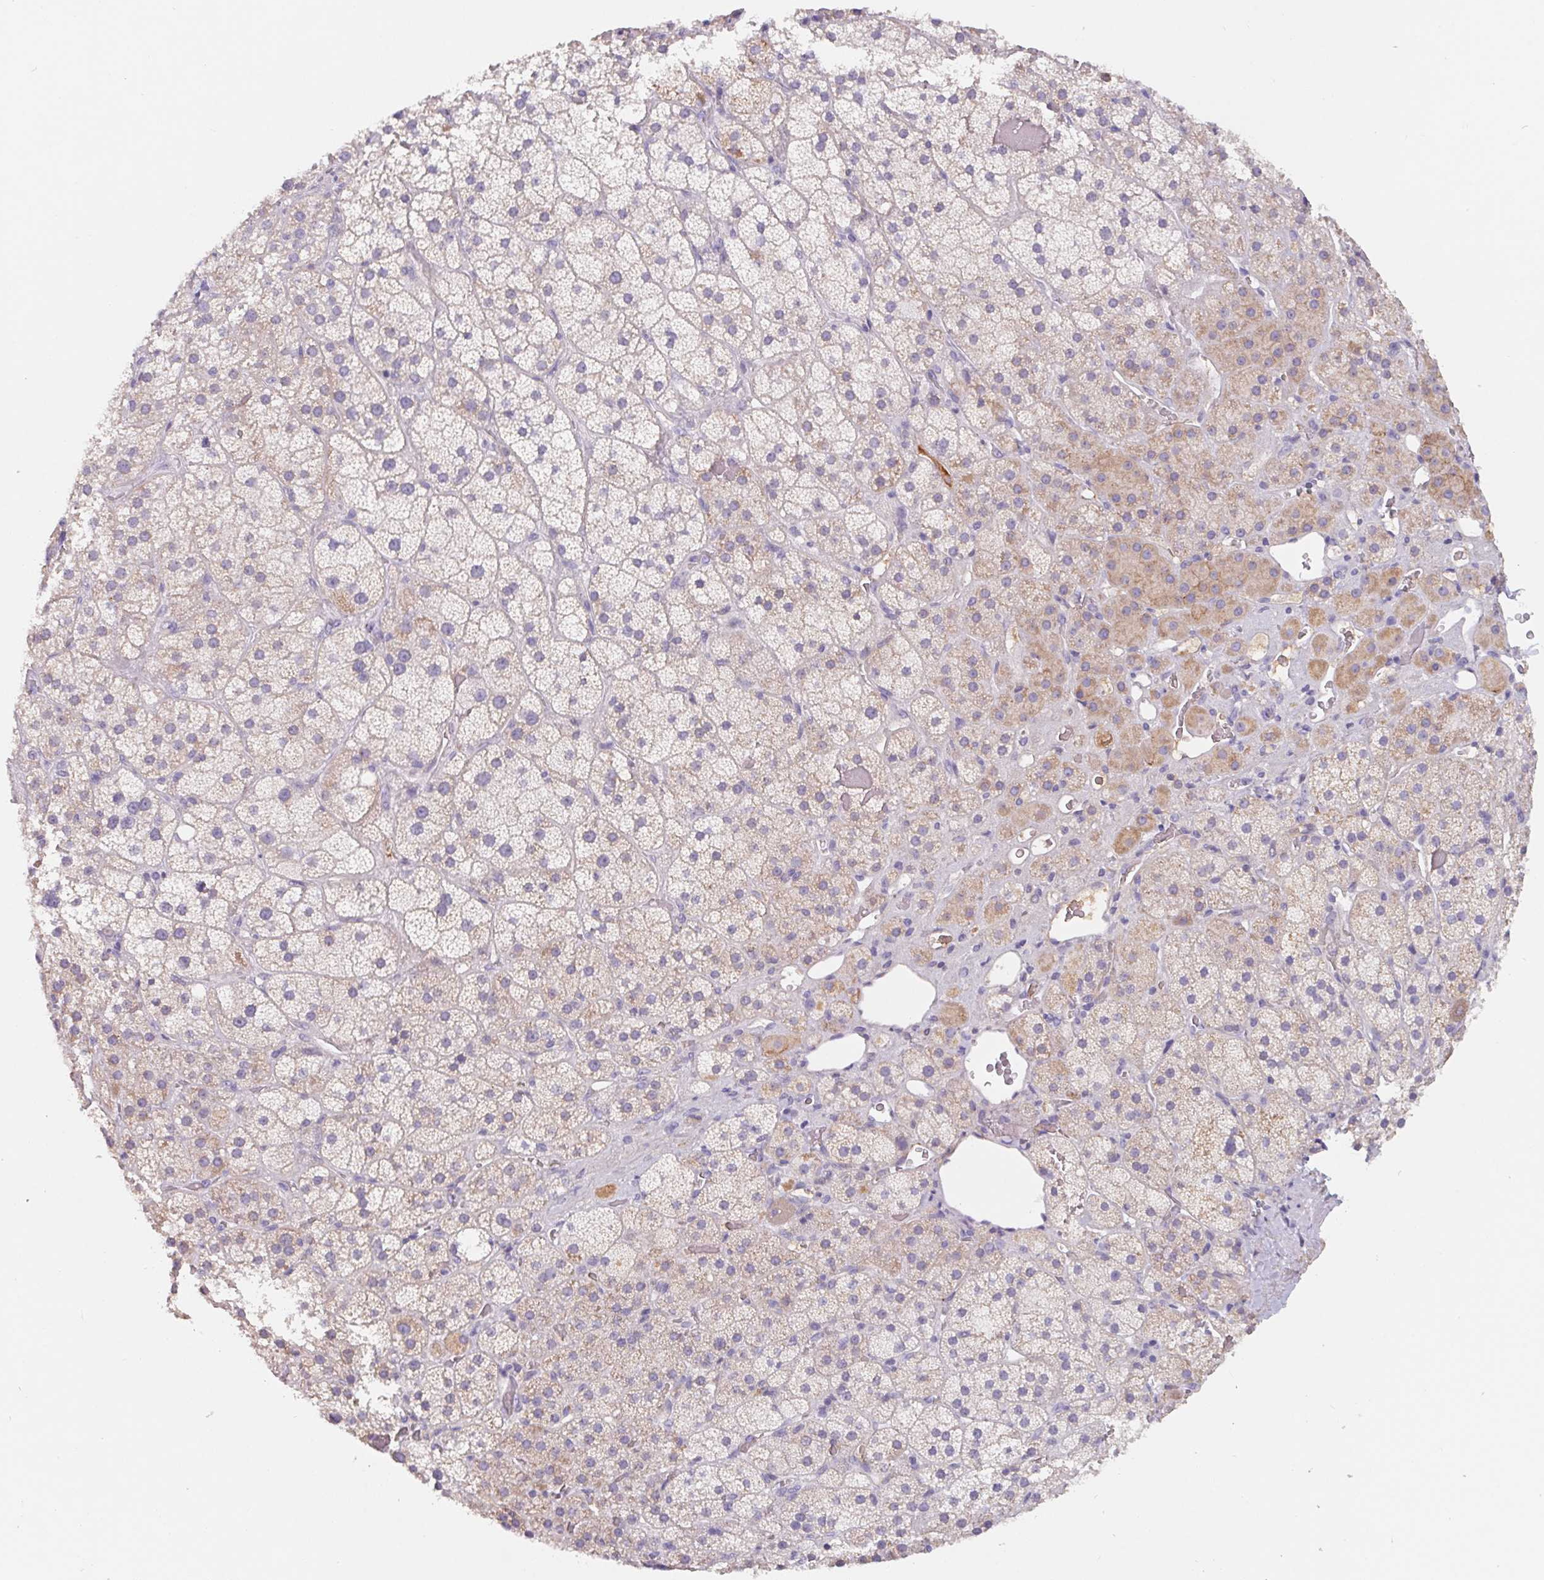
{"staining": {"intensity": "weak", "quantity": "<25%", "location": "cytoplasmic/membranous"}, "tissue": "adrenal gland", "cell_type": "Glandular cells", "image_type": "normal", "snomed": [{"axis": "morphology", "description": "Normal tissue, NOS"}, {"axis": "topography", "description": "Adrenal gland"}], "caption": "A photomicrograph of human adrenal gland is negative for staining in glandular cells.", "gene": "LPA", "patient": {"sex": "male", "age": 57}}